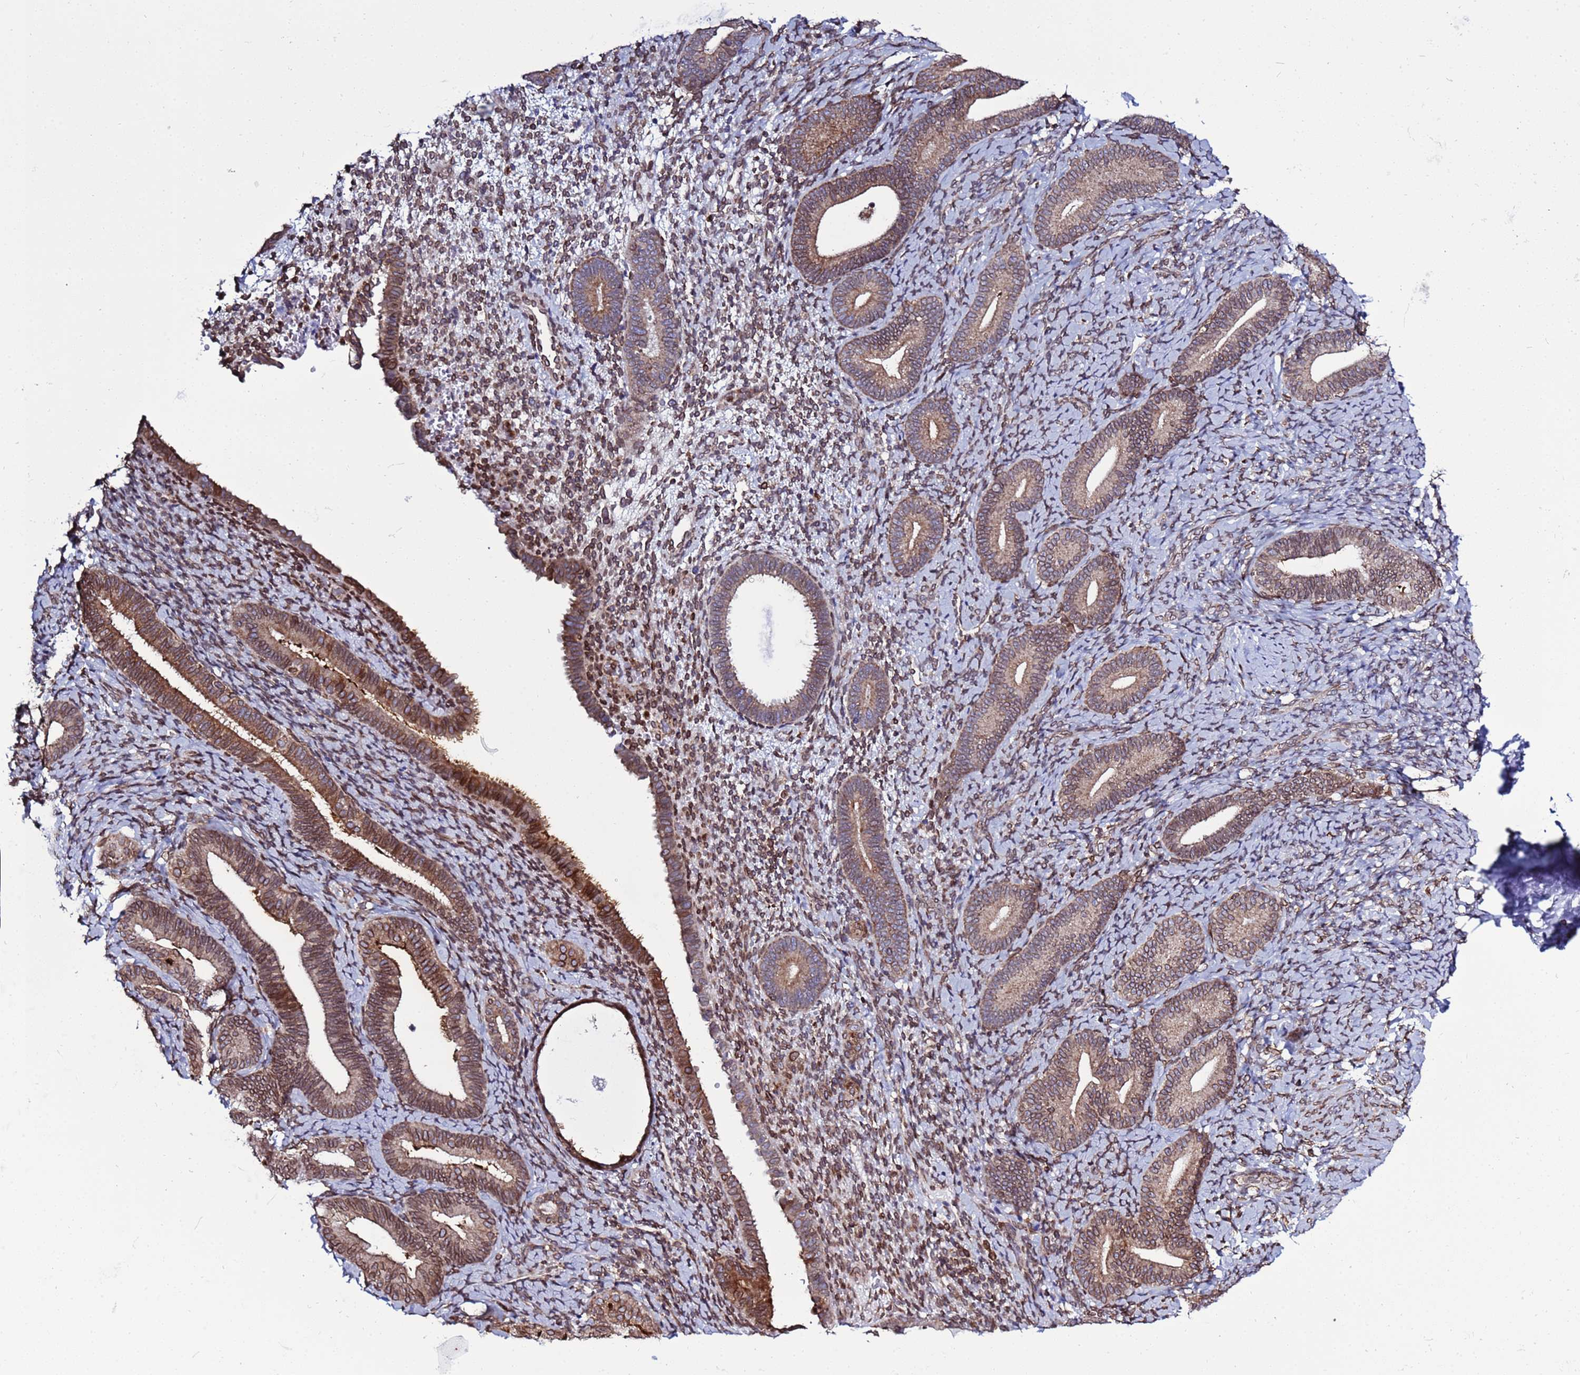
{"staining": {"intensity": "moderate", "quantity": "<25%", "location": "cytoplasmic/membranous,nuclear"}, "tissue": "endometrium", "cell_type": "Cells in endometrial stroma", "image_type": "normal", "snomed": [{"axis": "morphology", "description": "Normal tissue, NOS"}, {"axis": "topography", "description": "Endometrium"}], "caption": "Endometrium stained for a protein (brown) demonstrates moderate cytoplasmic/membranous,nuclear positive positivity in about <25% of cells in endometrial stroma.", "gene": "TOR1AIP1", "patient": {"sex": "female", "age": 65}}